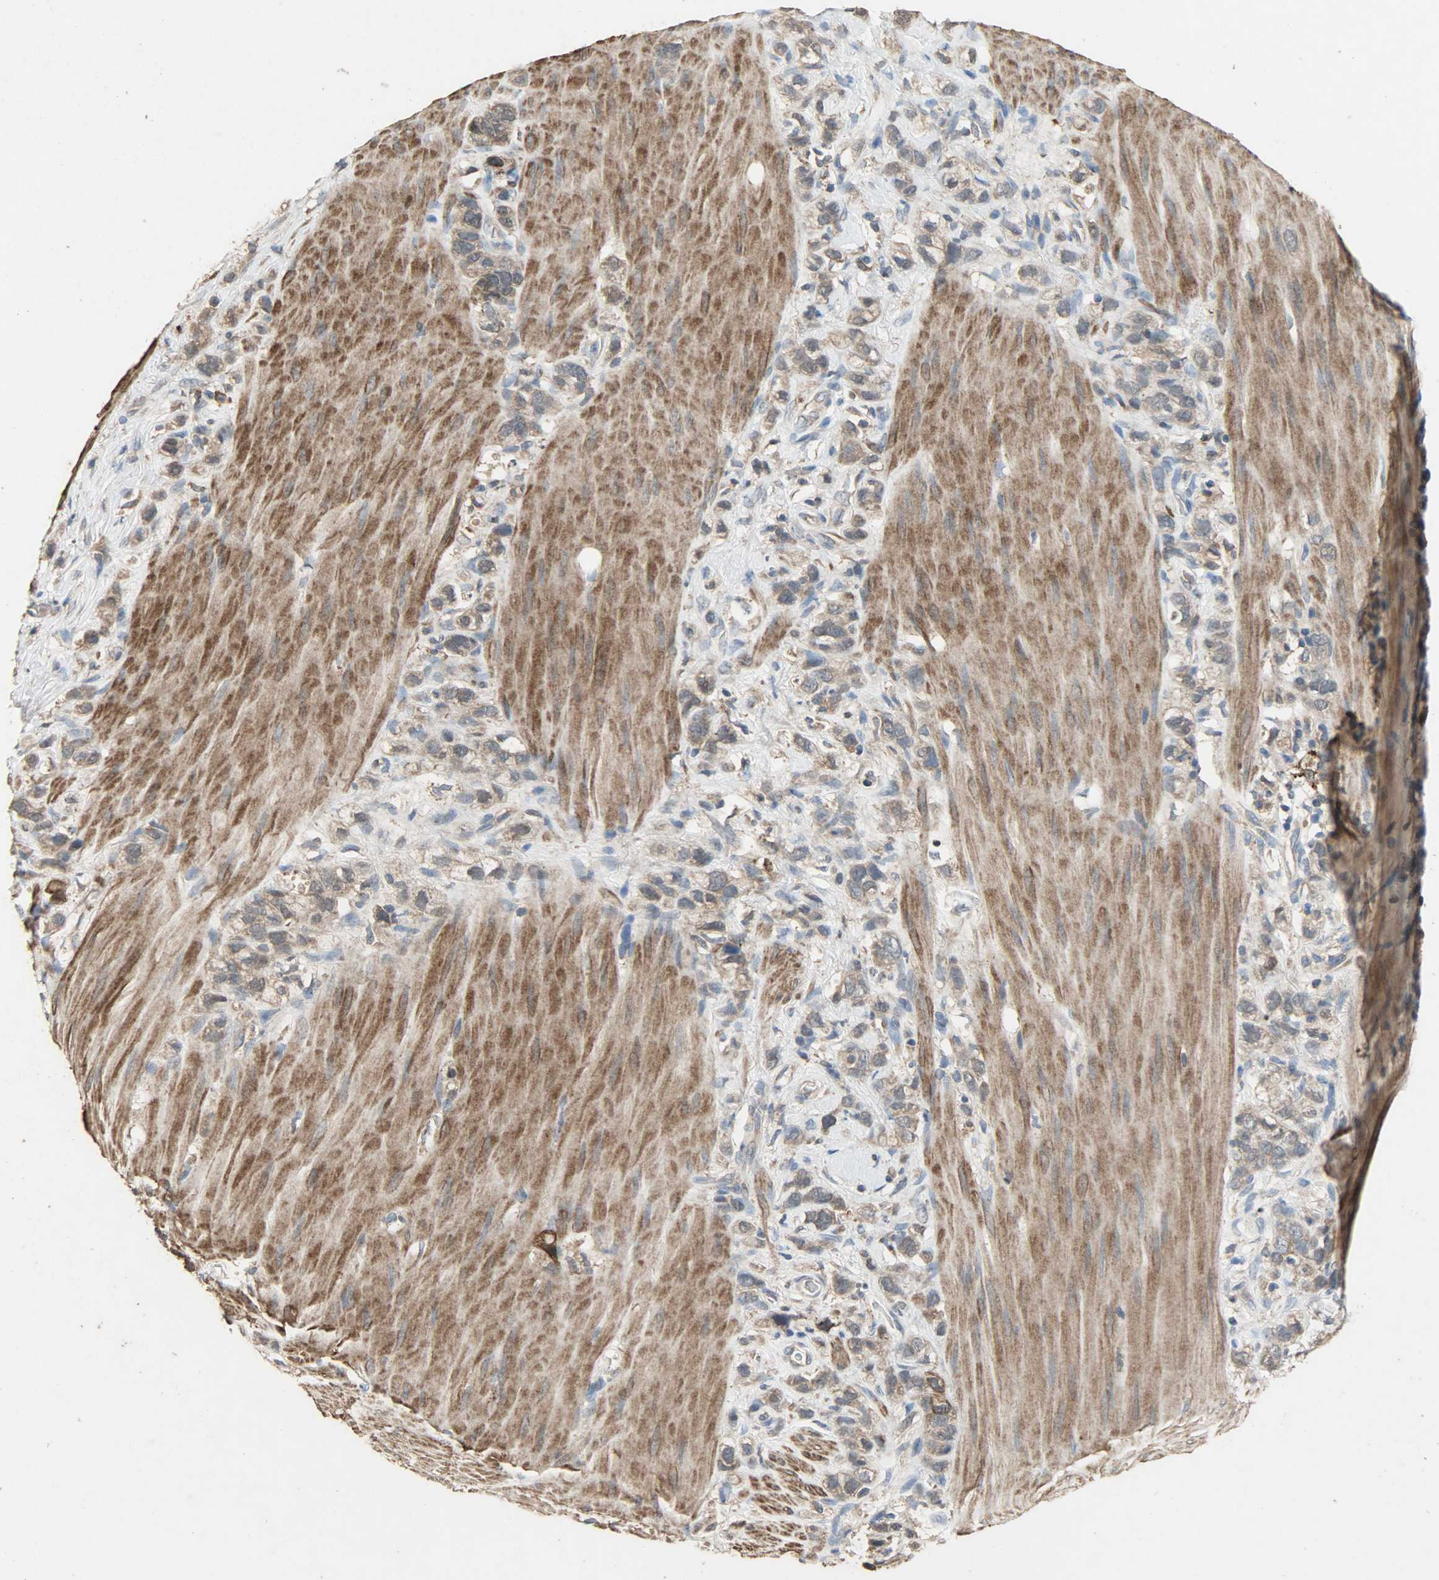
{"staining": {"intensity": "moderate", "quantity": ">75%", "location": "cytoplasmic/membranous"}, "tissue": "stomach cancer", "cell_type": "Tumor cells", "image_type": "cancer", "snomed": [{"axis": "morphology", "description": "Normal tissue, NOS"}, {"axis": "morphology", "description": "Adenocarcinoma, NOS"}, {"axis": "morphology", "description": "Adenocarcinoma, High grade"}, {"axis": "topography", "description": "Stomach, upper"}, {"axis": "topography", "description": "Stomach"}], "caption": "Brown immunohistochemical staining in stomach adenocarcinoma exhibits moderate cytoplasmic/membranous expression in about >75% of tumor cells.", "gene": "CDKN2C", "patient": {"sex": "female", "age": 65}}